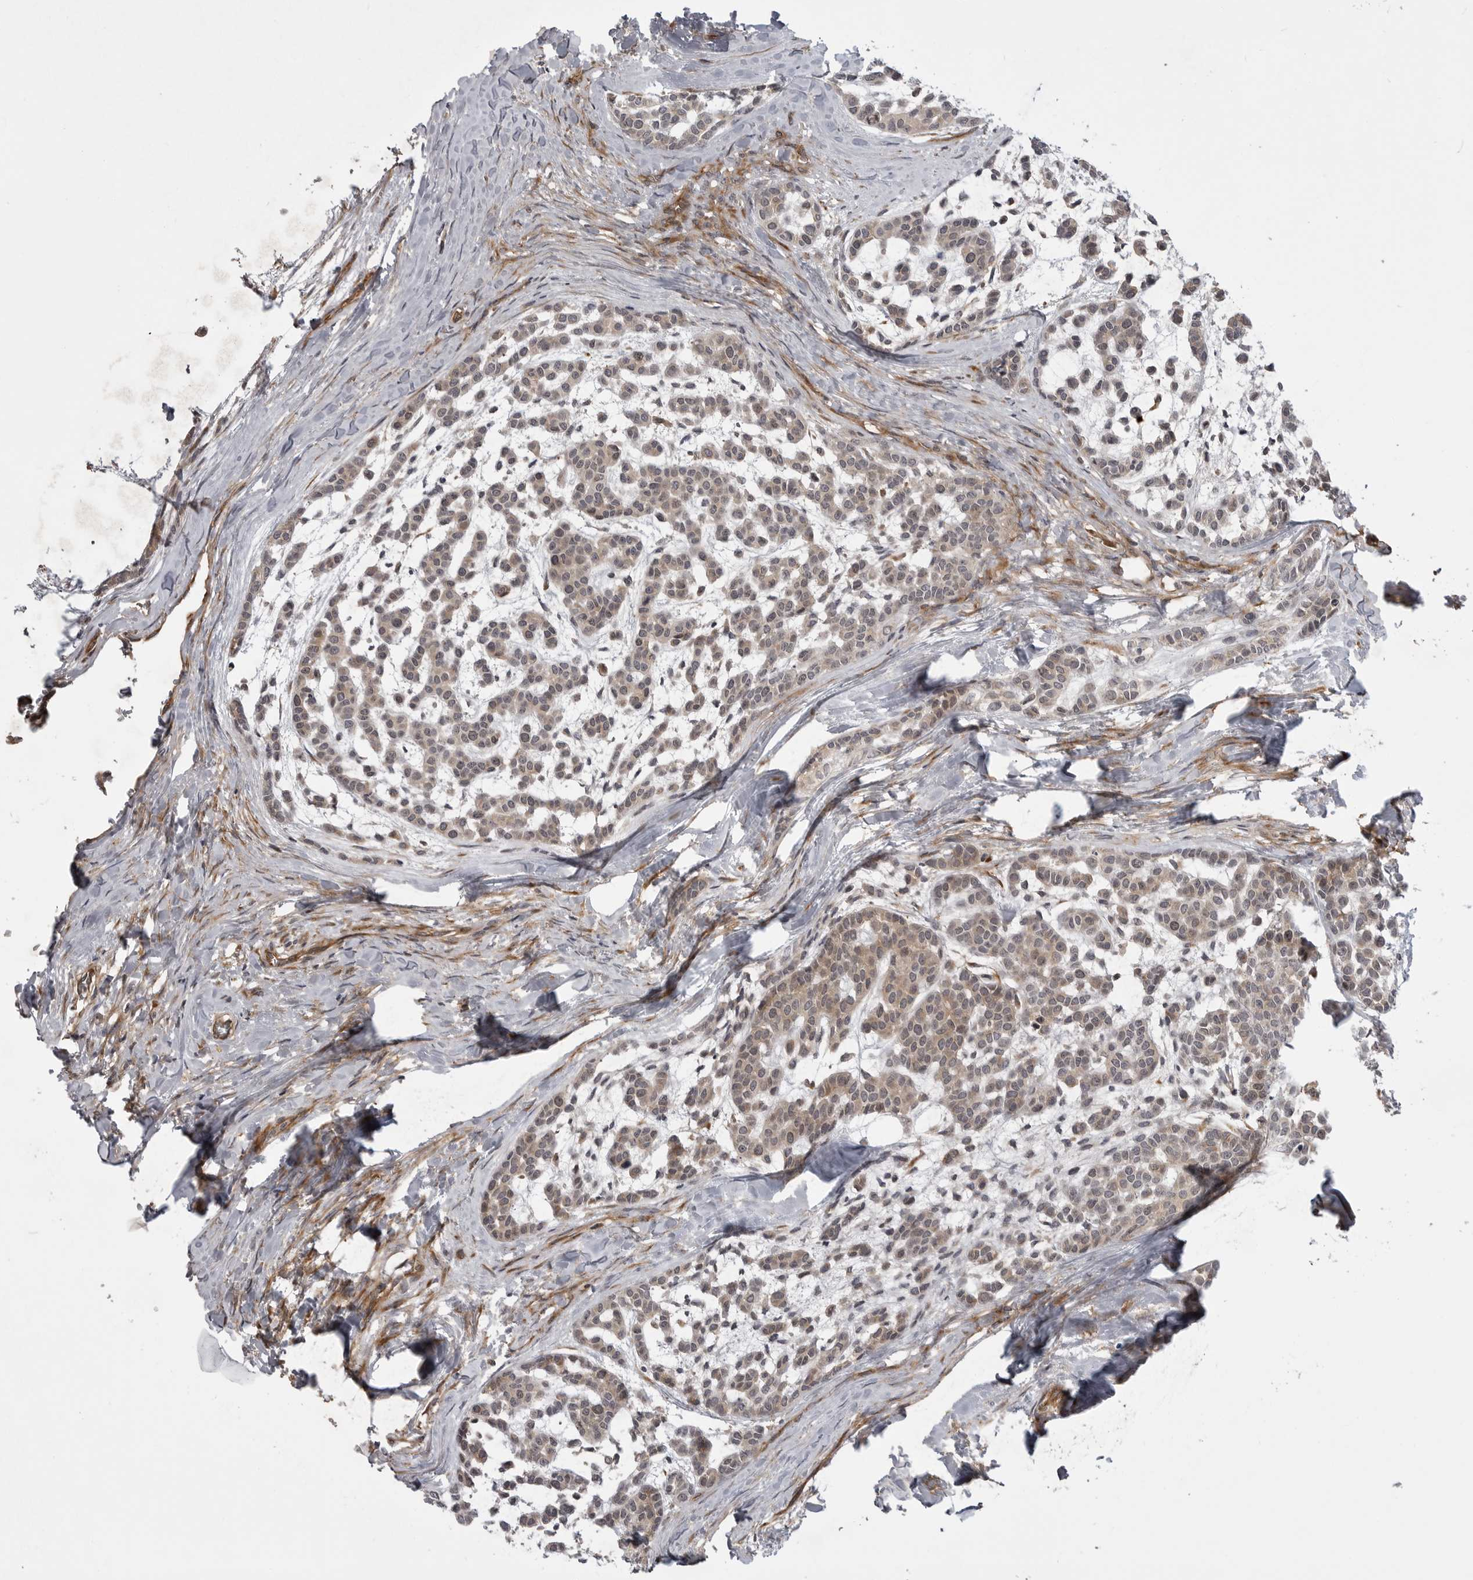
{"staining": {"intensity": "weak", "quantity": ">75%", "location": "cytoplasmic/membranous"}, "tissue": "head and neck cancer", "cell_type": "Tumor cells", "image_type": "cancer", "snomed": [{"axis": "morphology", "description": "Adenocarcinoma, NOS"}, {"axis": "morphology", "description": "Adenoma, NOS"}, {"axis": "topography", "description": "Head-Neck"}], "caption": "Immunohistochemistry micrograph of head and neck cancer (adenoma) stained for a protein (brown), which displays low levels of weak cytoplasmic/membranous positivity in approximately >75% of tumor cells.", "gene": "LRRC45", "patient": {"sex": "female", "age": 55}}